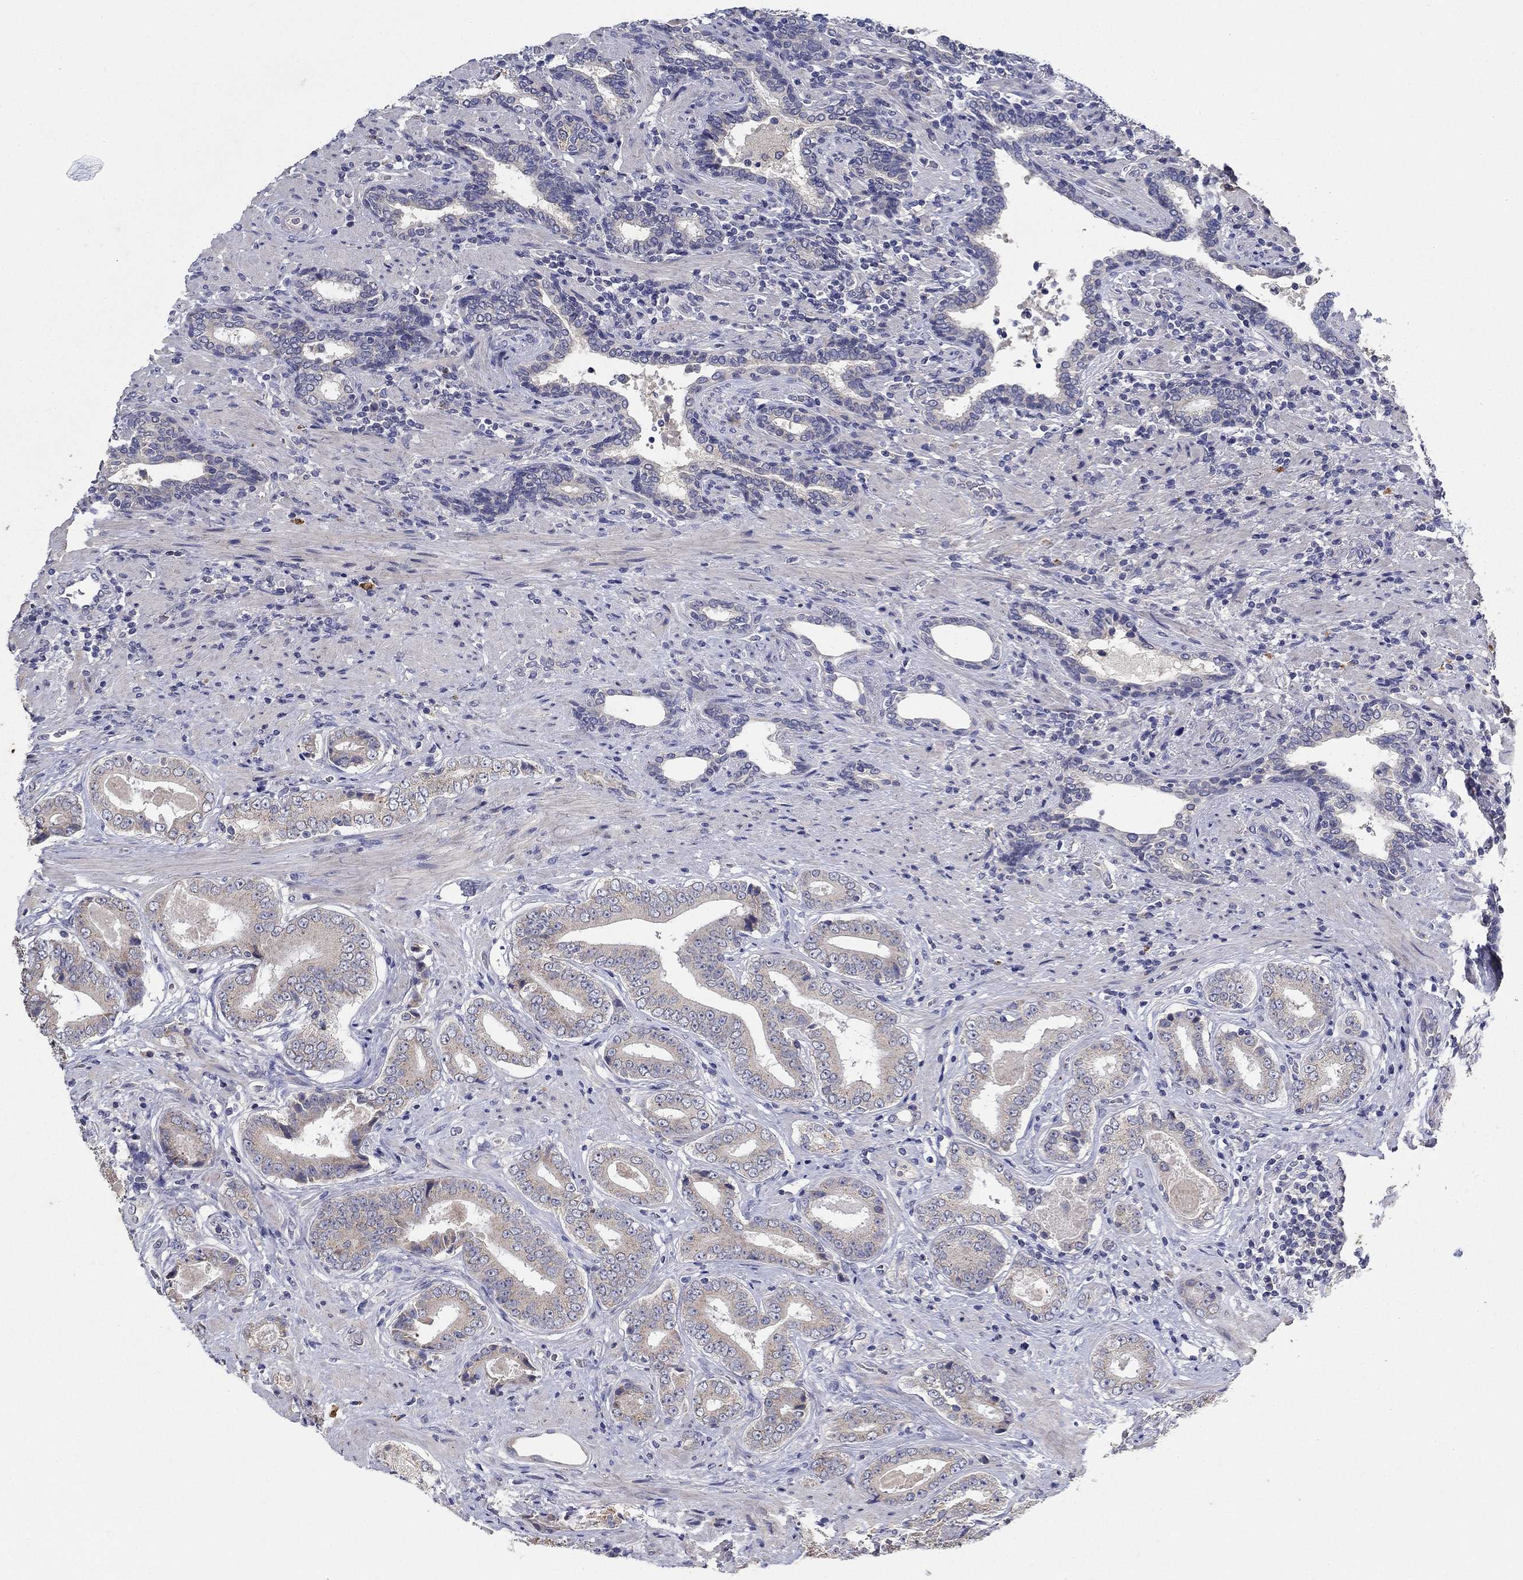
{"staining": {"intensity": "negative", "quantity": "none", "location": "none"}, "tissue": "prostate cancer", "cell_type": "Tumor cells", "image_type": "cancer", "snomed": [{"axis": "morphology", "description": "Adenocarcinoma, Low grade"}, {"axis": "topography", "description": "Prostate and seminal vesicle, NOS"}], "caption": "Tumor cells are negative for brown protein staining in prostate adenocarcinoma (low-grade).", "gene": "PROZ", "patient": {"sex": "male", "age": 61}}